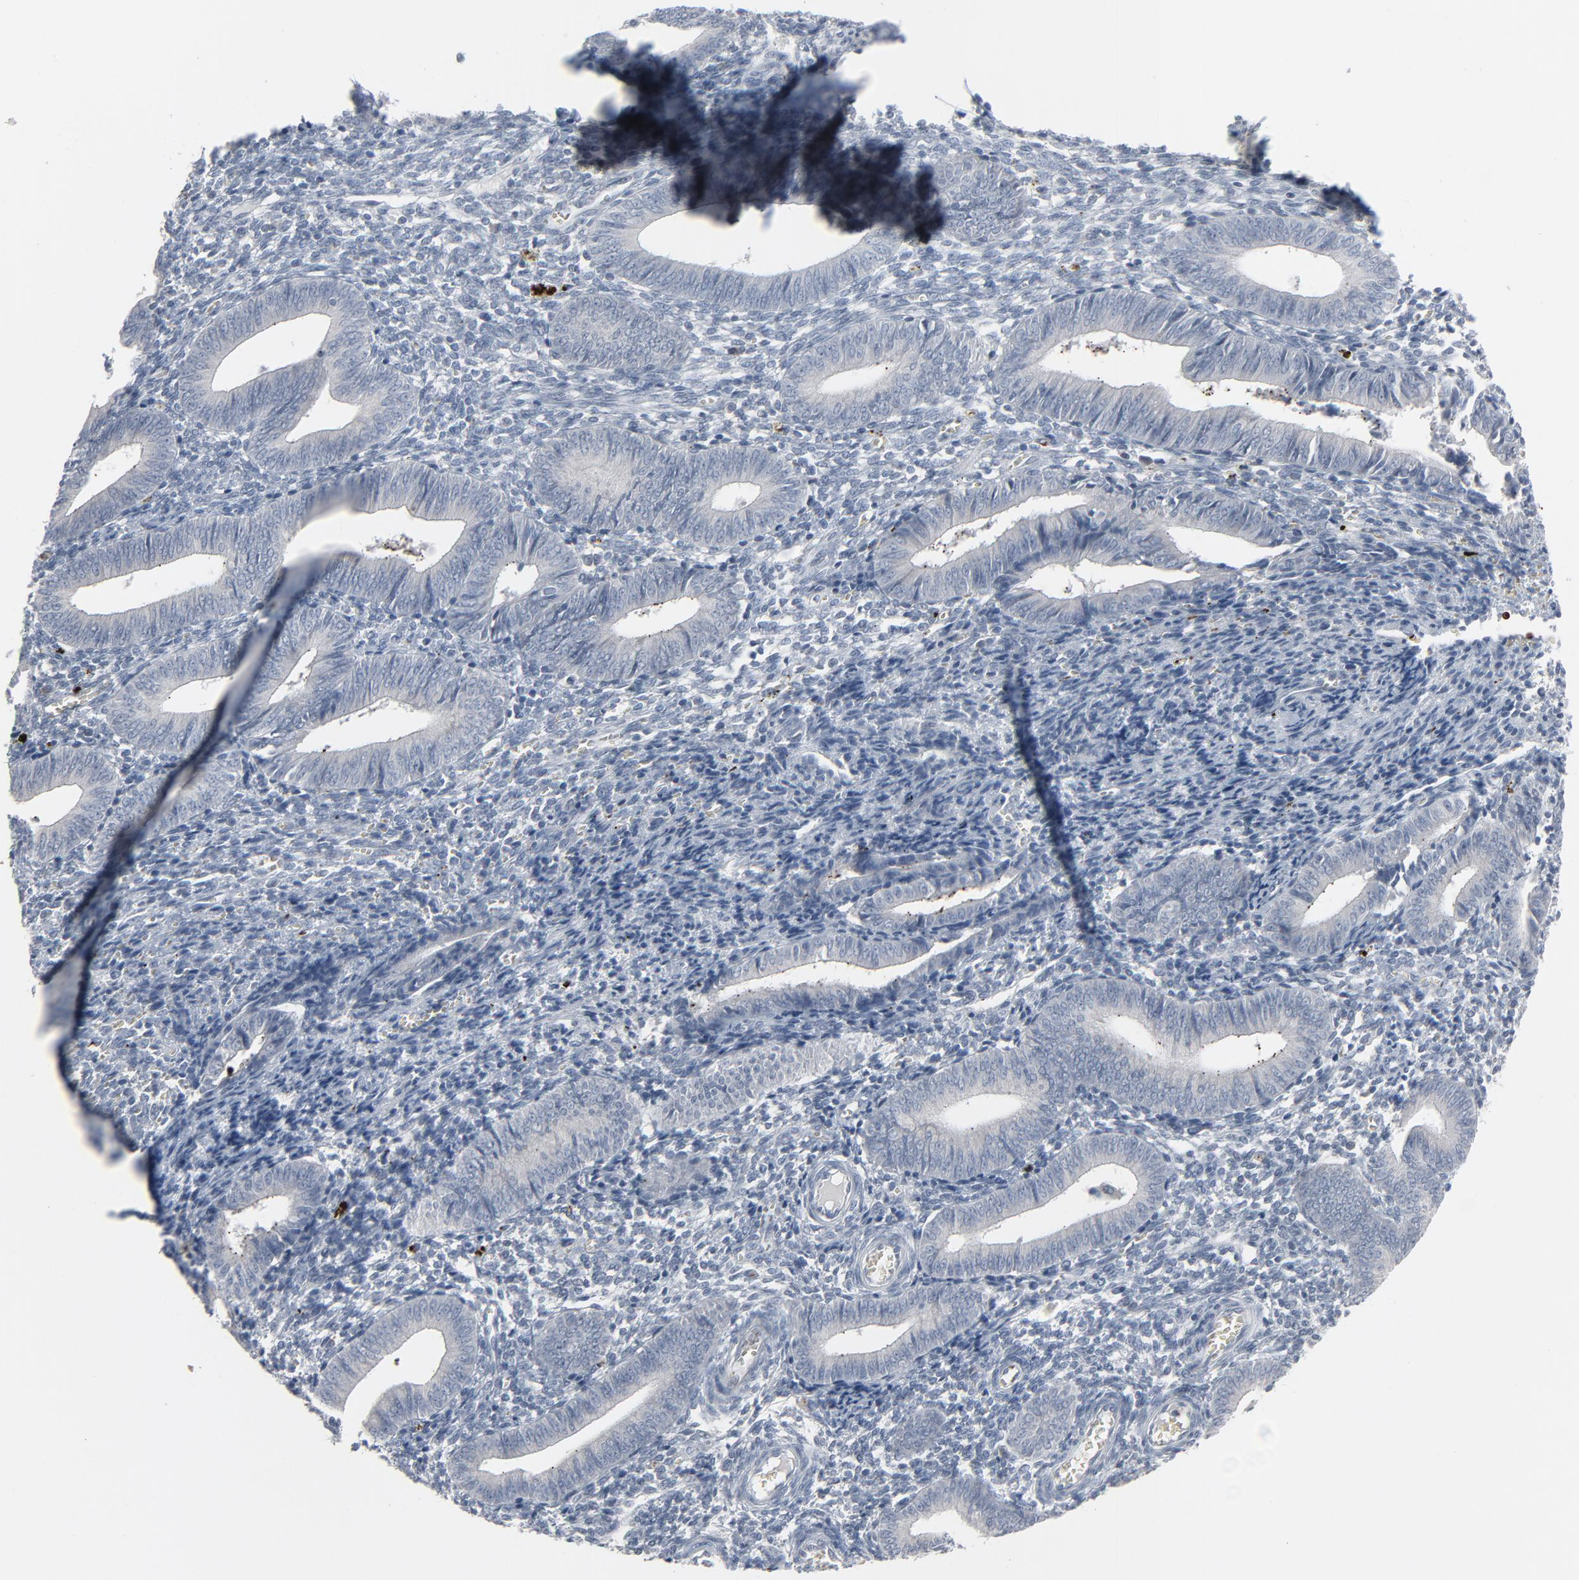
{"staining": {"intensity": "negative", "quantity": "none", "location": "none"}, "tissue": "endometrium", "cell_type": "Cells in endometrial stroma", "image_type": "normal", "snomed": [{"axis": "morphology", "description": "Normal tissue, NOS"}, {"axis": "topography", "description": "Uterus"}, {"axis": "topography", "description": "Endometrium"}], "caption": "Immunohistochemical staining of unremarkable endometrium exhibits no significant expression in cells in endometrial stroma. Nuclei are stained in blue.", "gene": "SAGE1", "patient": {"sex": "female", "age": 33}}